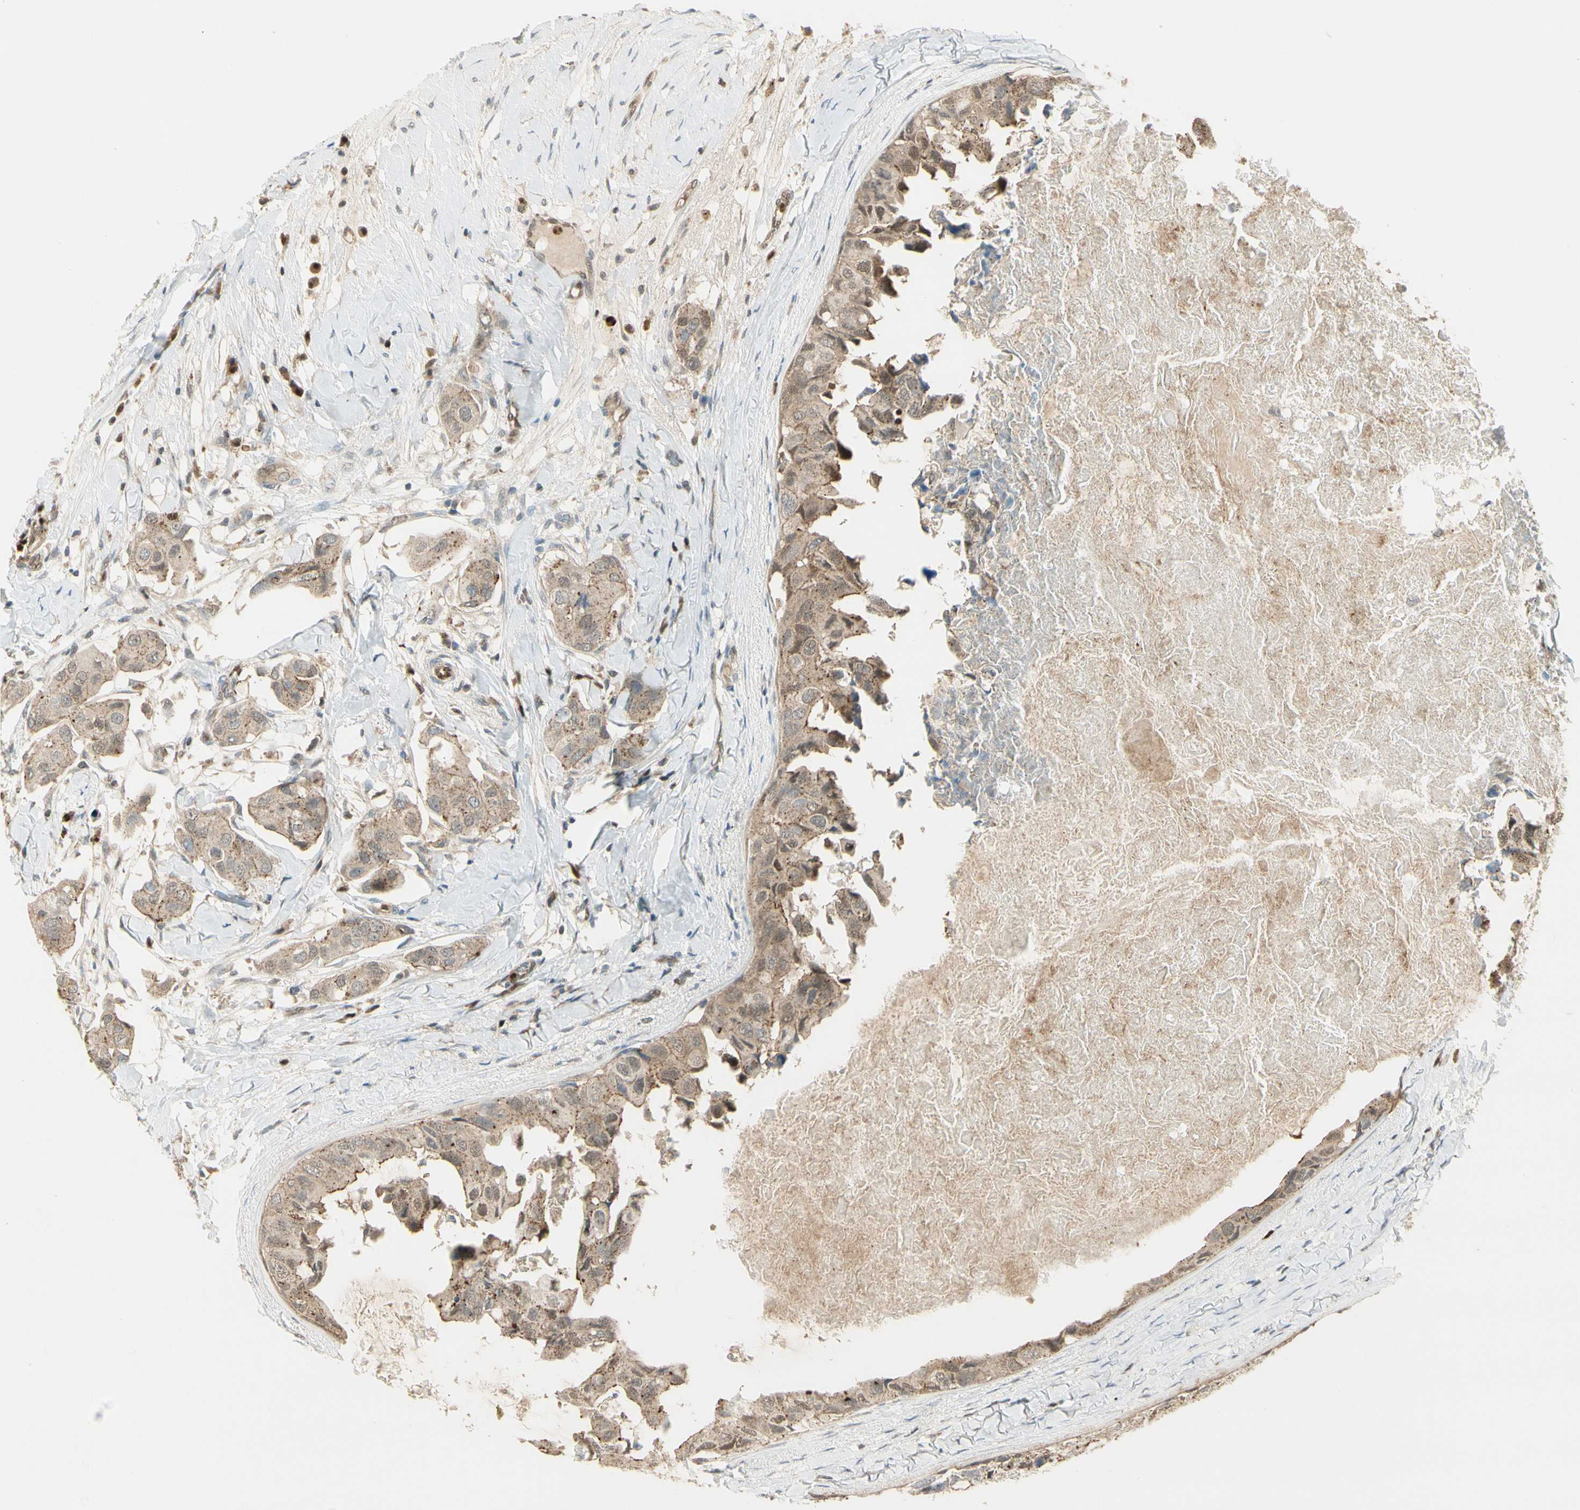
{"staining": {"intensity": "weak", "quantity": ">75%", "location": "cytoplasmic/membranous"}, "tissue": "breast cancer", "cell_type": "Tumor cells", "image_type": "cancer", "snomed": [{"axis": "morphology", "description": "Duct carcinoma"}, {"axis": "topography", "description": "Breast"}], "caption": "Intraductal carcinoma (breast) stained with DAB (3,3'-diaminobenzidine) immunohistochemistry (IHC) exhibits low levels of weak cytoplasmic/membranous positivity in about >75% of tumor cells.", "gene": "LTA4H", "patient": {"sex": "female", "age": 40}}